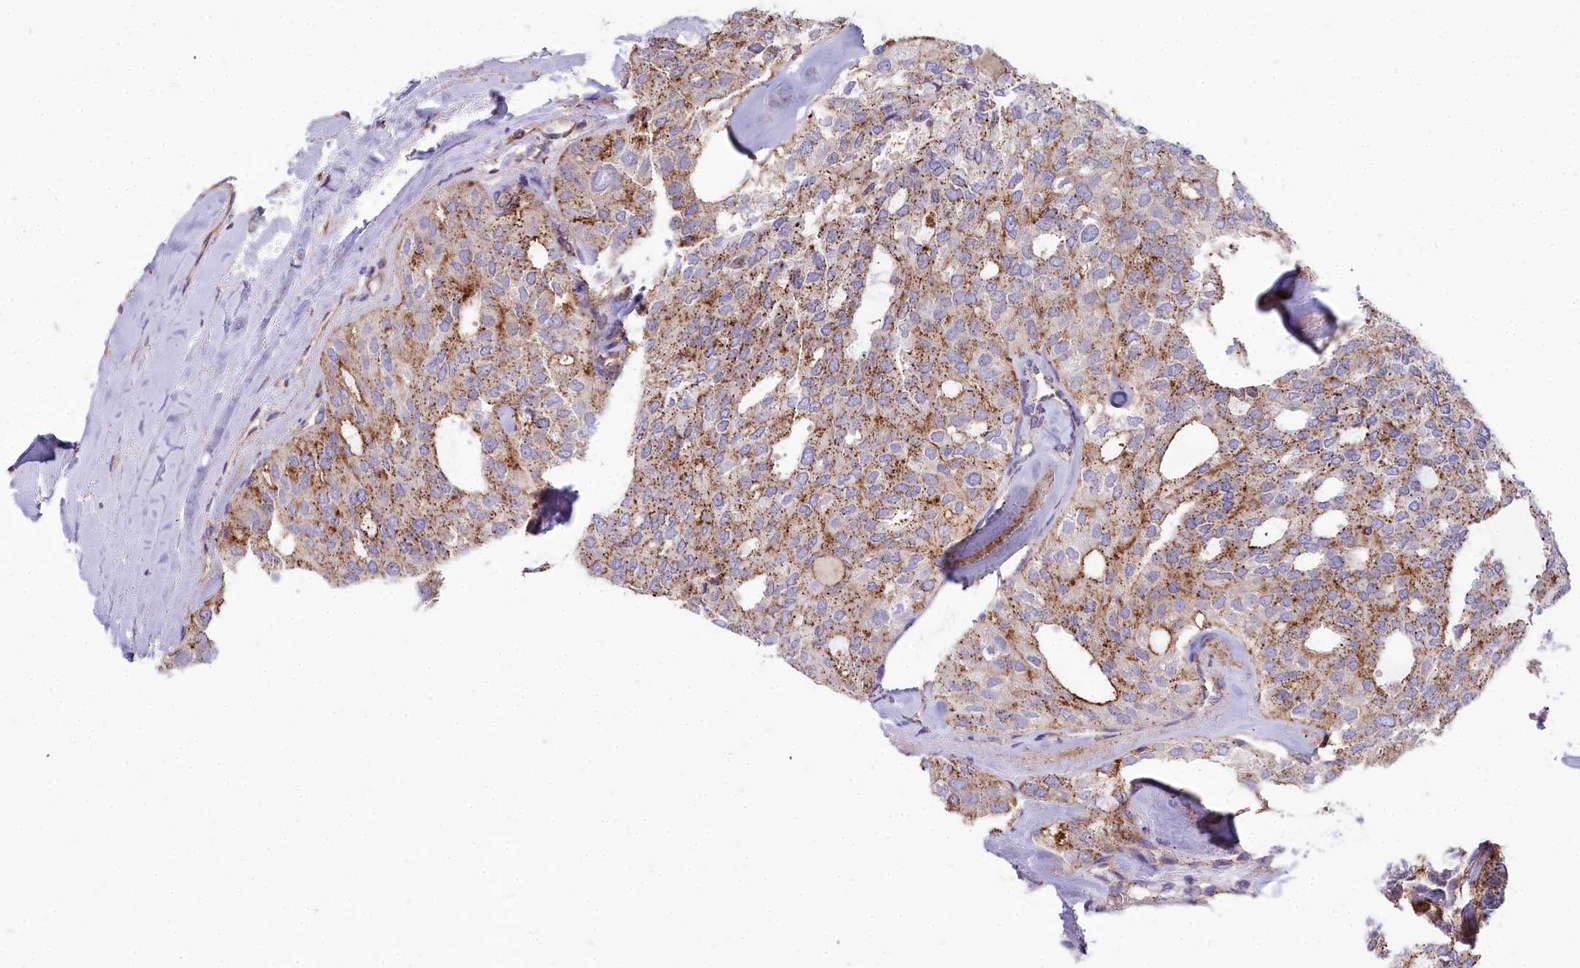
{"staining": {"intensity": "moderate", "quantity": "25%-75%", "location": "cytoplasmic/membranous"}, "tissue": "thyroid cancer", "cell_type": "Tumor cells", "image_type": "cancer", "snomed": [{"axis": "morphology", "description": "Follicular adenoma carcinoma, NOS"}, {"axis": "topography", "description": "Thyroid gland"}], "caption": "Brown immunohistochemical staining in human follicular adenoma carcinoma (thyroid) shows moderate cytoplasmic/membranous positivity in about 25%-75% of tumor cells.", "gene": "FRMPD1", "patient": {"sex": "male", "age": 75}}